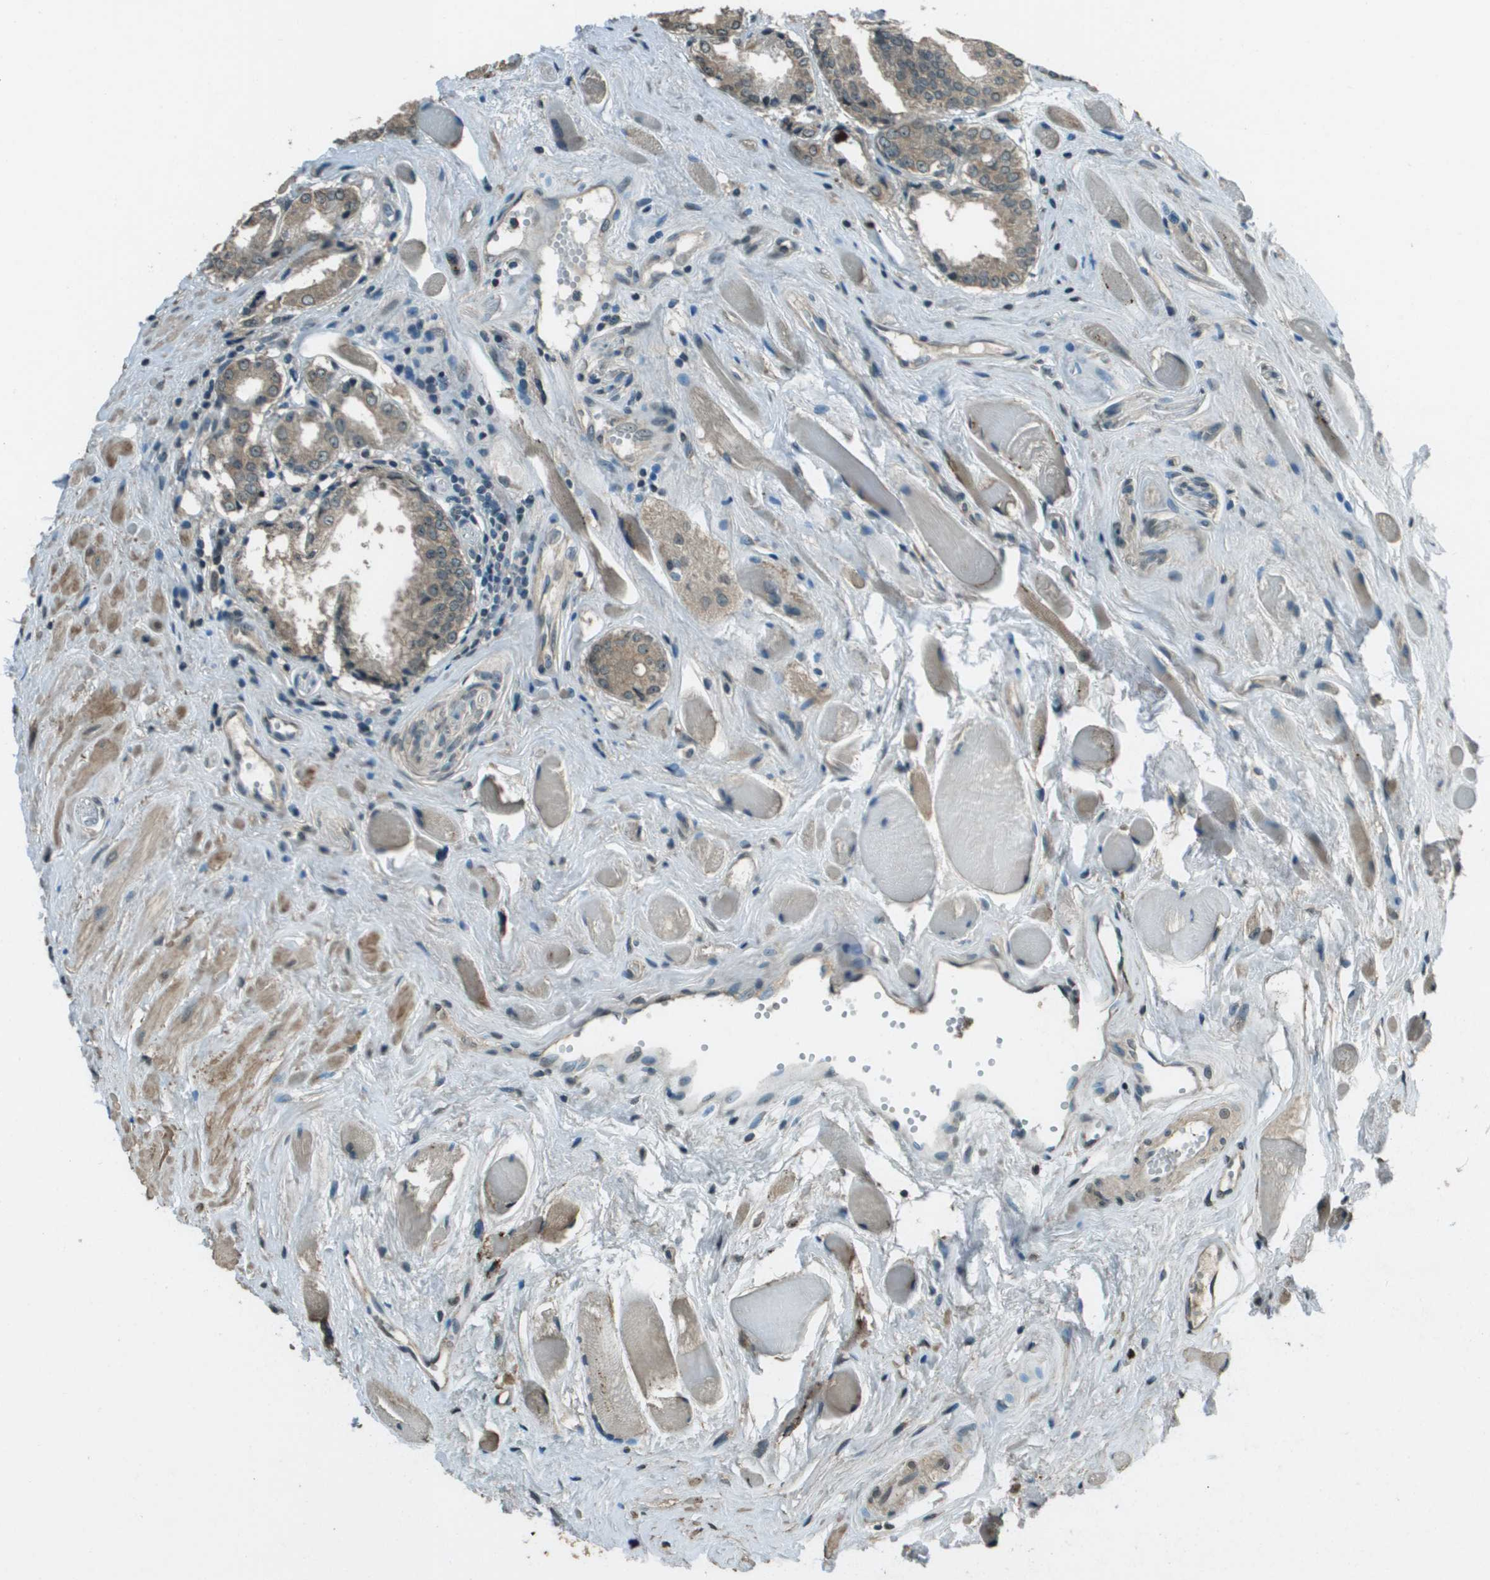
{"staining": {"intensity": "weak", "quantity": ">75%", "location": "cytoplasmic/membranous"}, "tissue": "prostate cancer", "cell_type": "Tumor cells", "image_type": "cancer", "snomed": [{"axis": "morphology", "description": "Adenocarcinoma, Low grade"}, {"axis": "topography", "description": "Prostate"}], "caption": "Immunohistochemical staining of prostate cancer shows low levels of weak cytoplasmic/membranous positivity in about >75% of tumor cells.", "gene": "SDC3", "patient": {"sex": "male", "age": 57}}